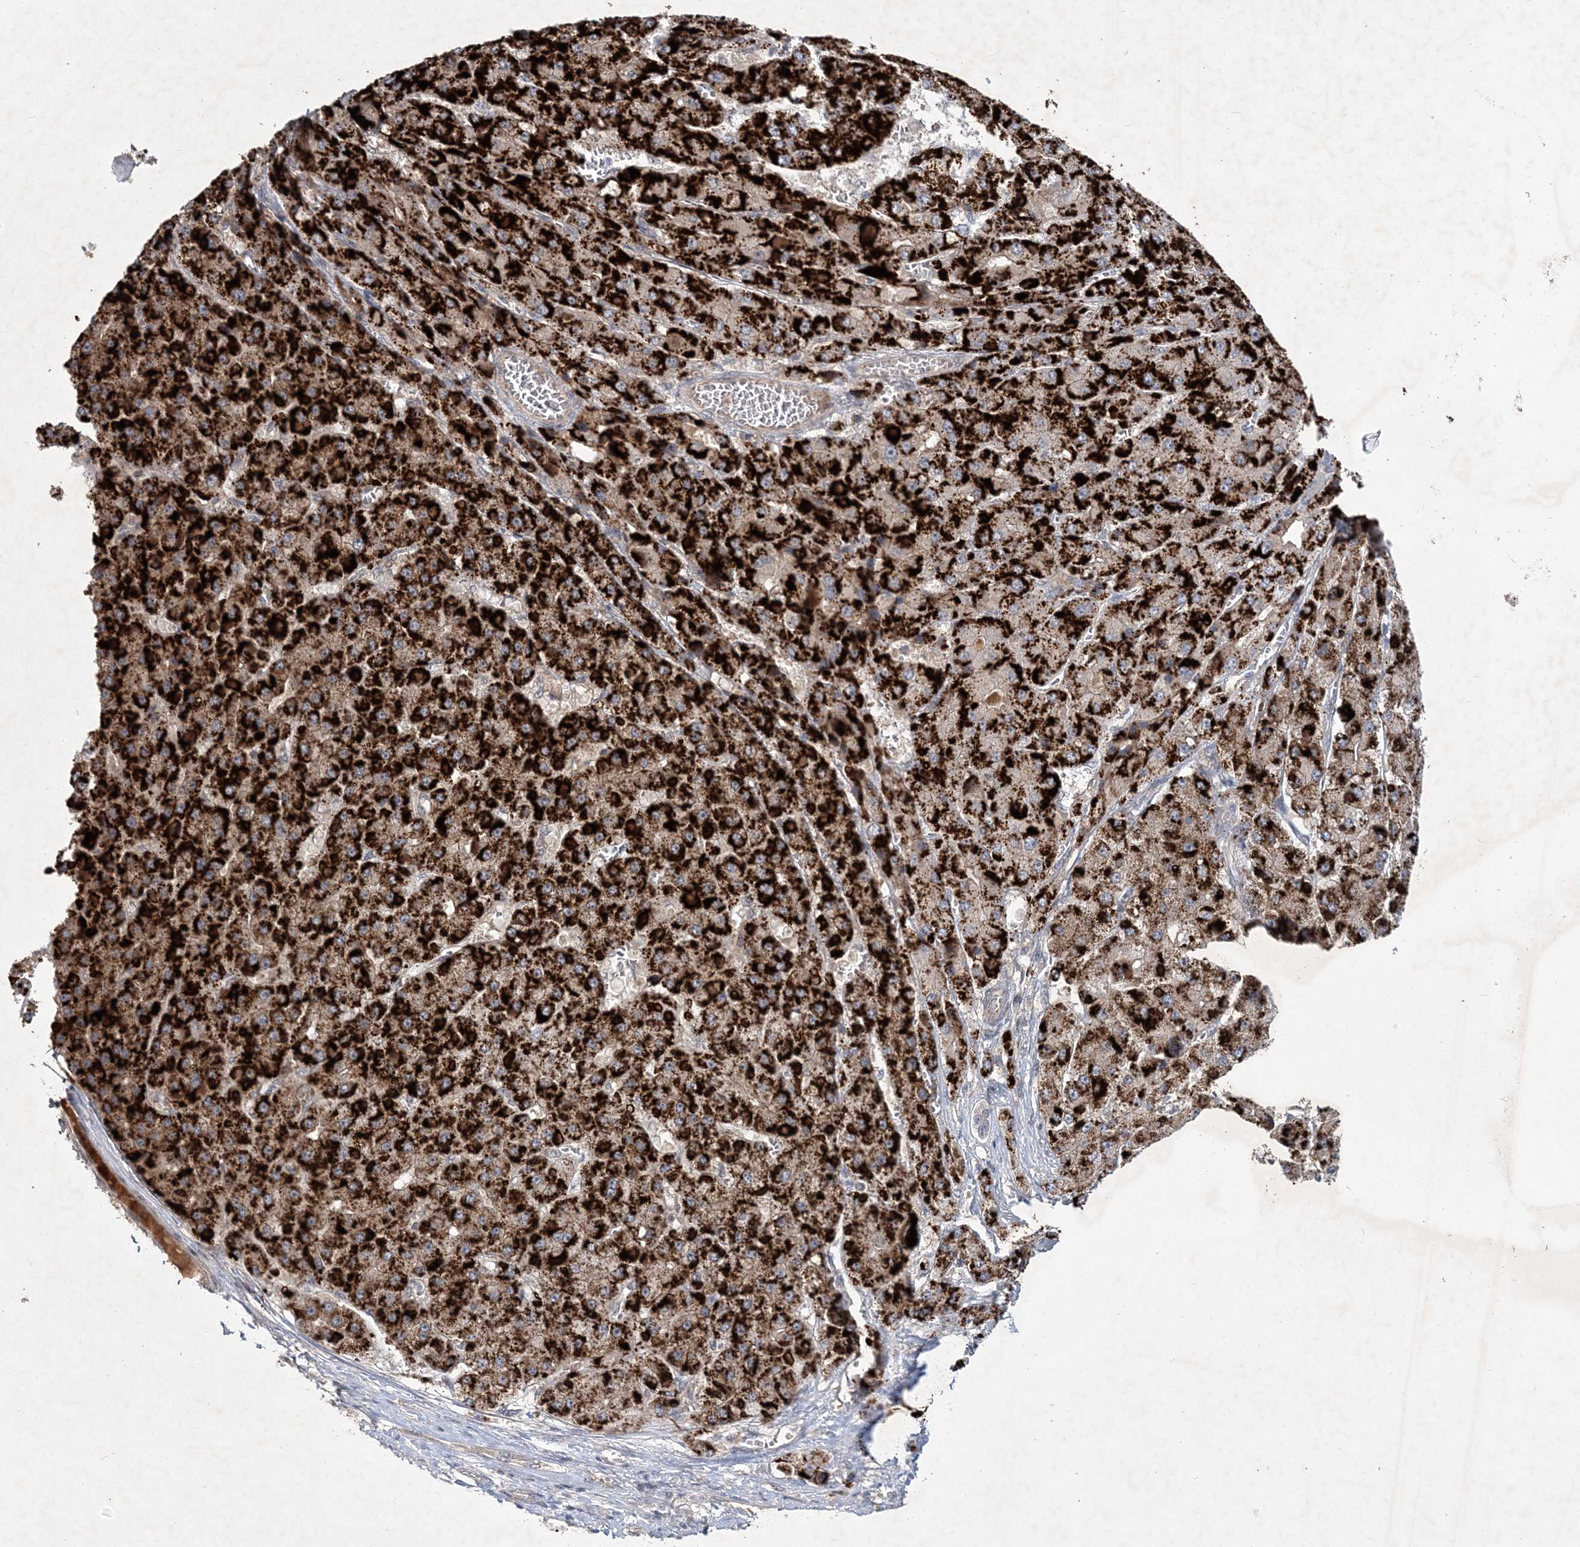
{"staining": {"intensity": "strong", "quantity": ">75%", "location": "cytoplasmic/membranous"}, "tissue": "liver cancer", "cell_type": "Tumor cells", "image_type": "cancer", "snomed": [{"axis": "morphology", "description": "Carcinoma, Hepatocellular, NOS"}, {"axis": "topography", "description": "Liver"}], "caption": "This is a micrograph of immunohistochemistry staining of liver cancer, which shows strong expression in the cytoplasmic/membranous of tumor cells.", "gene": "RNF25", "patient": {"sex": "female", "age": 73}}